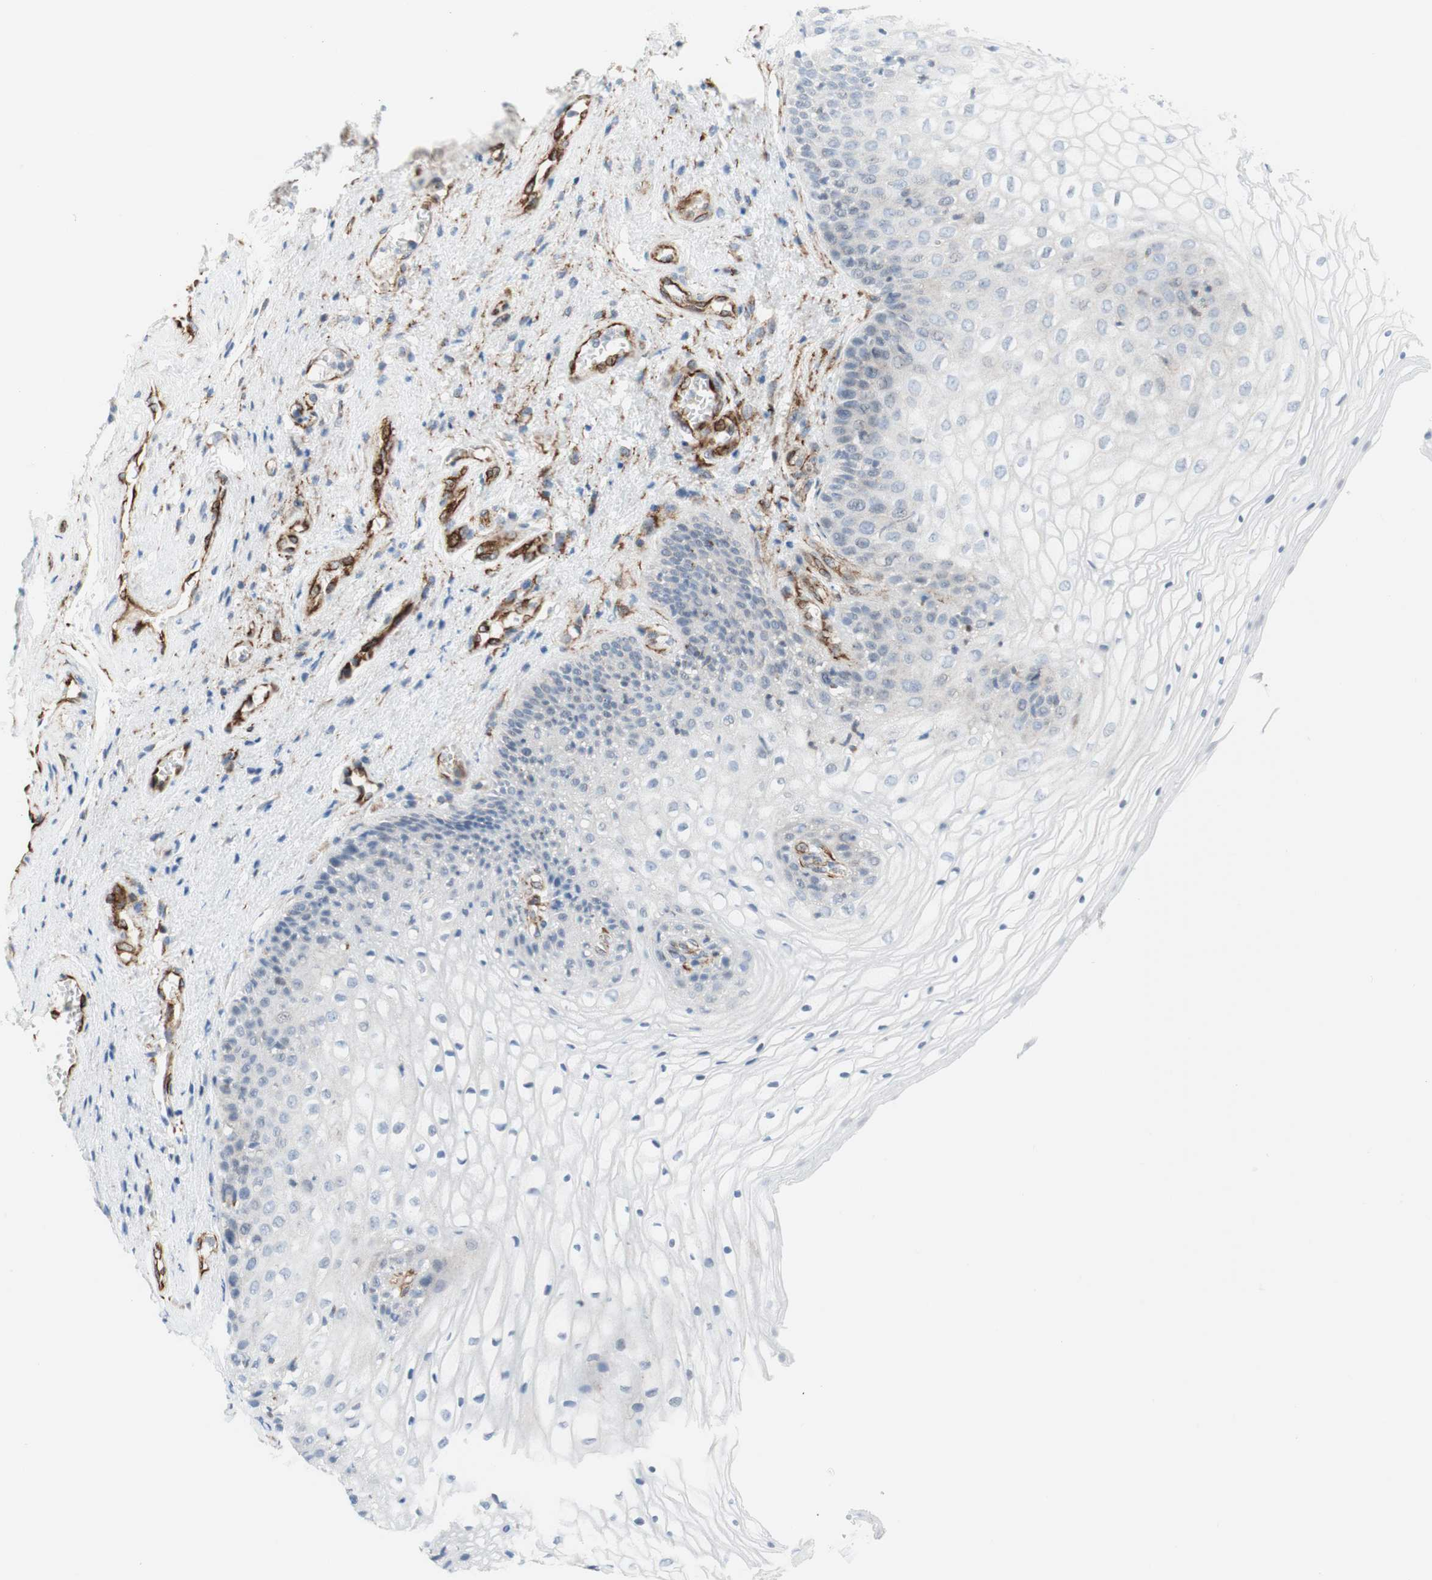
{"staining": {"intensity": "negative", "quantity": "none", "location": "none"}, "tissue": "vagina", "cell_type": "Squamous epithelial cells", "image_type": "normal", "snomed": [{"axis": "morphology", "description": "Normal tissue, NOS"}, {"axis": "topography", "description": "Vagina"}], "caption": "DAB (3,3'-diaminobenzidine) immunohistochemical staining of normal human vagina shows no significant staining in squamous epithelial cells.", "gene": "POU2AF1", "patient": {"sex": "female", "age": 34}}